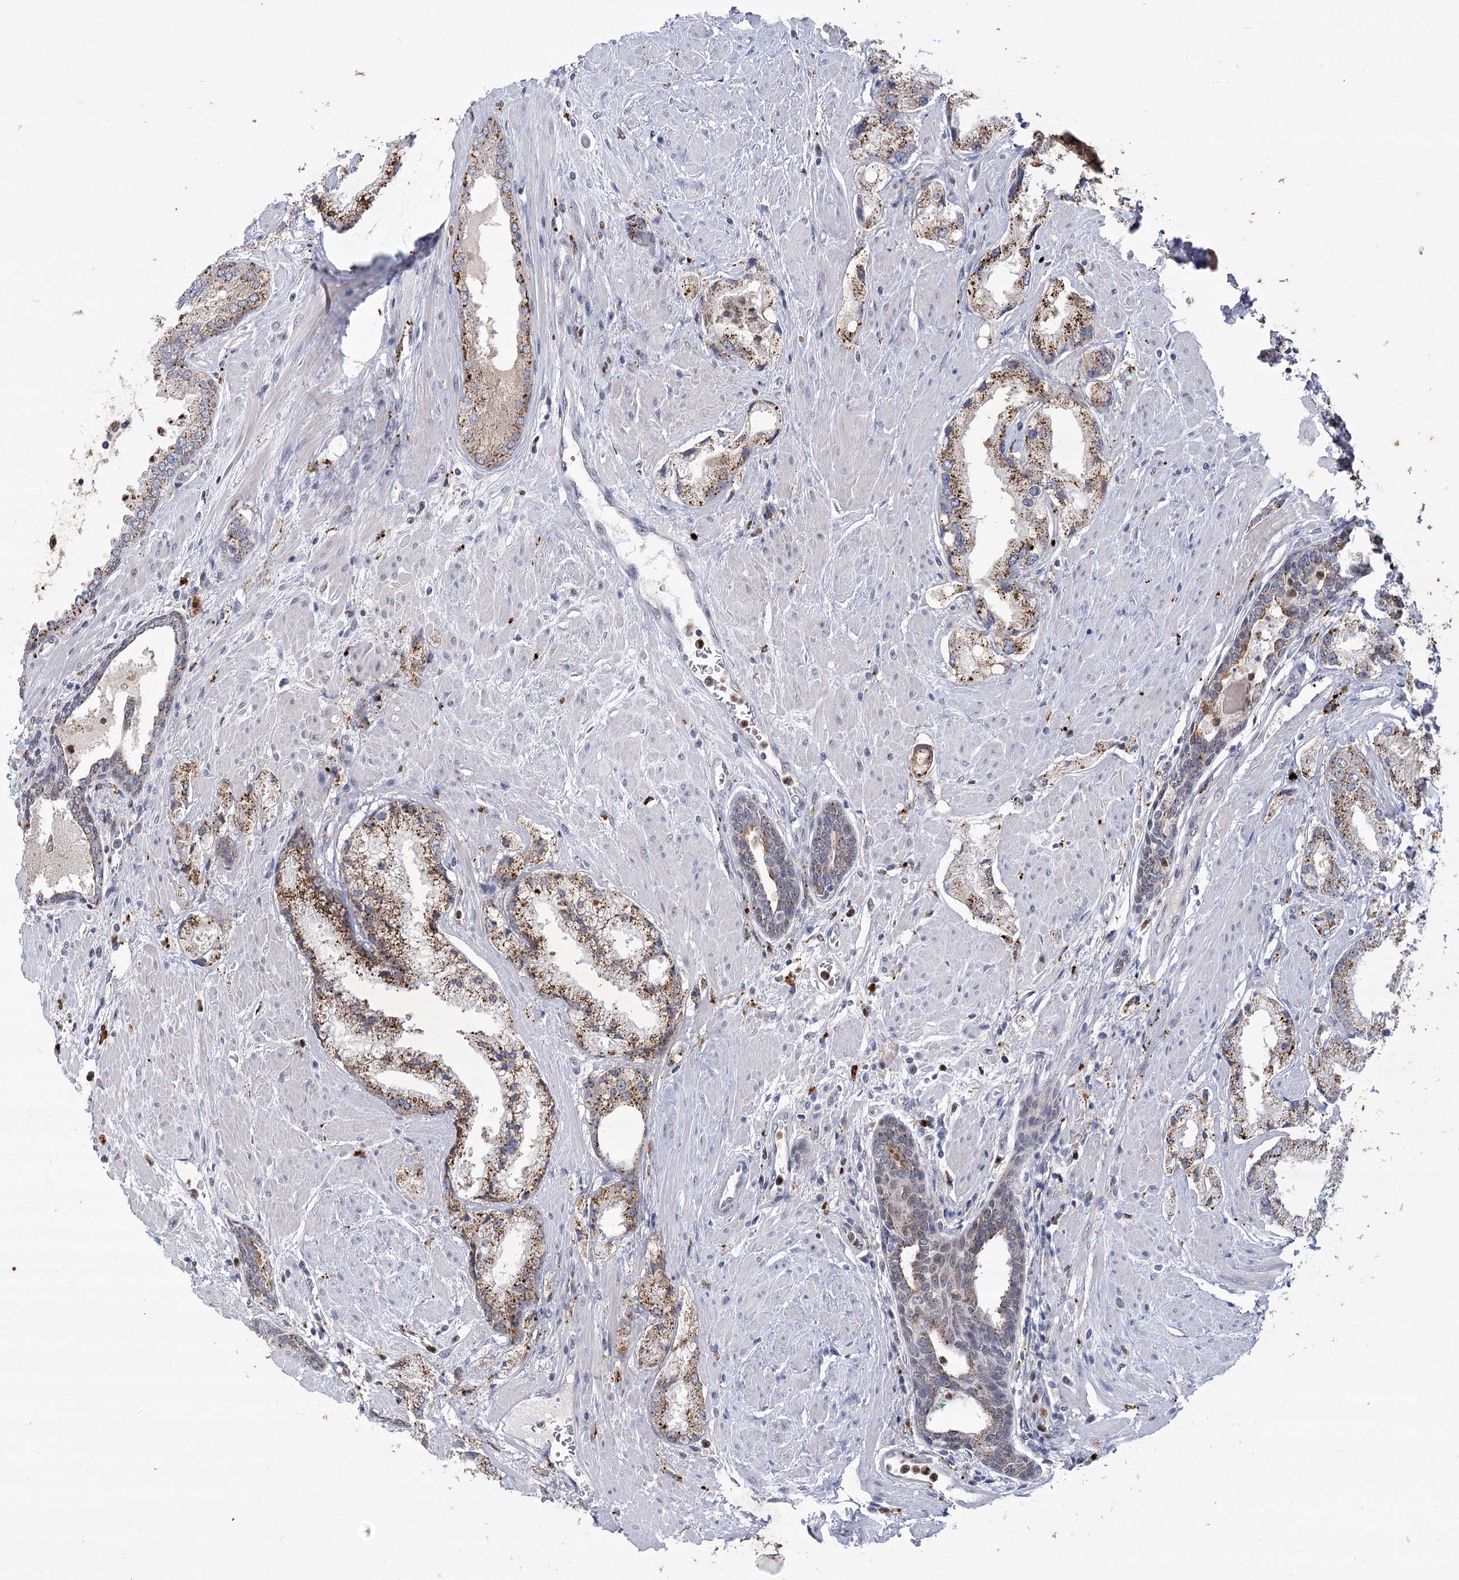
{"staining": {"intensity": "moderate", "quantity": "25%-75%", "location": "cytoplasmic/membranous"}, "tissue": "prostate cancer", "cell_type": "Tumor cells", "image_type": "cancer", "snomed": [{"axis": "morphology", "description": "Adenocarcinoma, Low grade"}, {"axis": "topography", "description": "Prostate"}], "caption": "High-power microscopy captured an immunohistochemistry image of prostate cancer (low-grade adenocarcinoma), revealing moderate cytoplasmic/membranous expression in approximately 25%-75% of tumor cells.", "gene": "SIAE", "patient": {"sex": "male", "age": 67}}